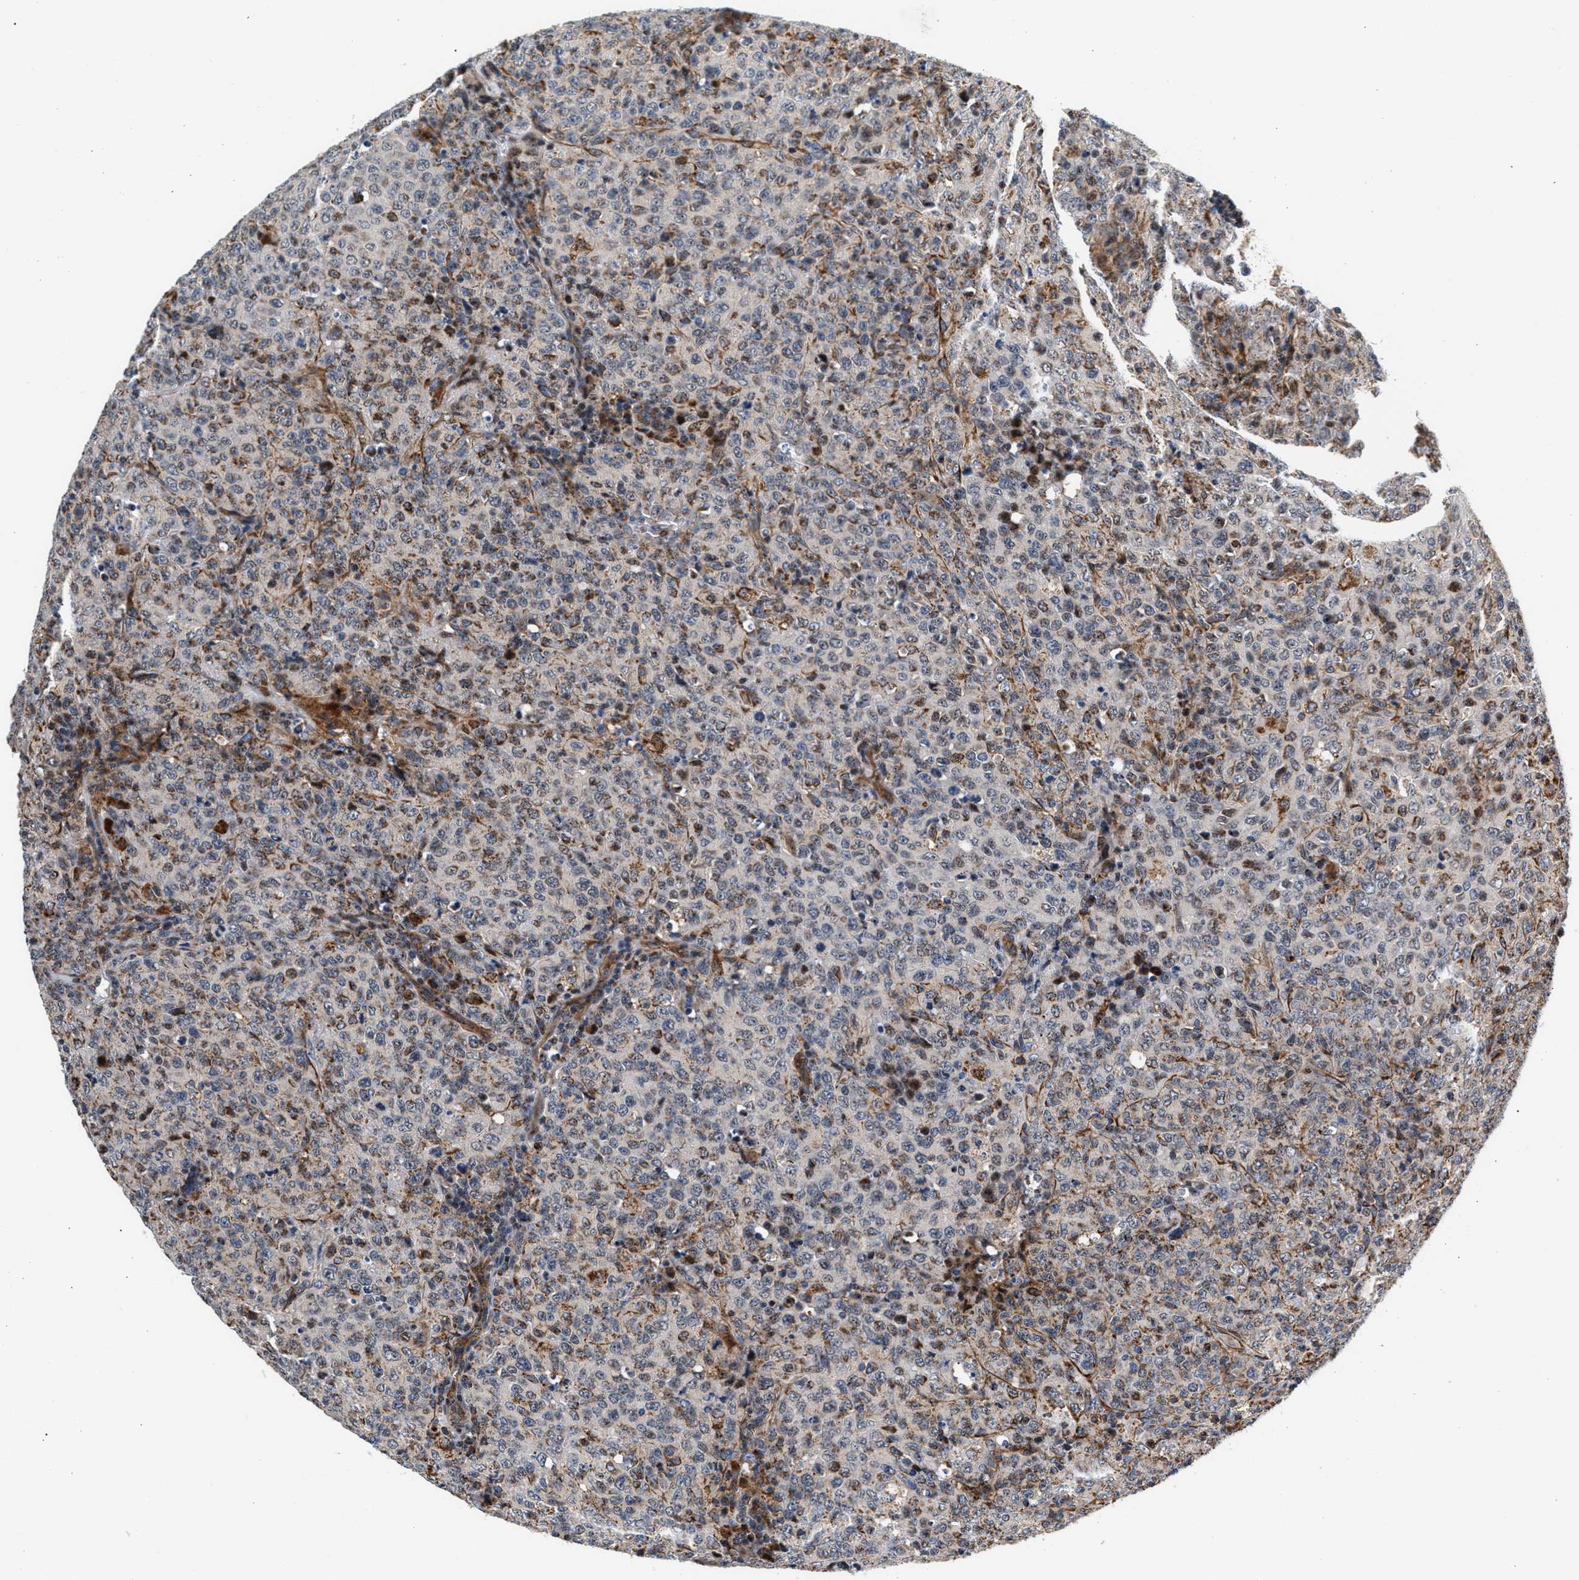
{"staining": {"intensity": "negative", "quantity": "none", "location": "none"}, "tissue": "lymphoma", "cell_type": "Tumor cells", "image_type": "cancer", "snomed": [{"axis": "morphology", "description": "Malignant lymphoma, non-Hodgkin's type, High grade"}, {"axis": "topography", "description": "Tonsil"}], "caption": "Image shows no significant protein expression in tumor cells of malignant lymphoma, non-Hodgkin's type (high-grade).", "gene": "SGK1", "patient": {"sex": "female", "age": 36}}